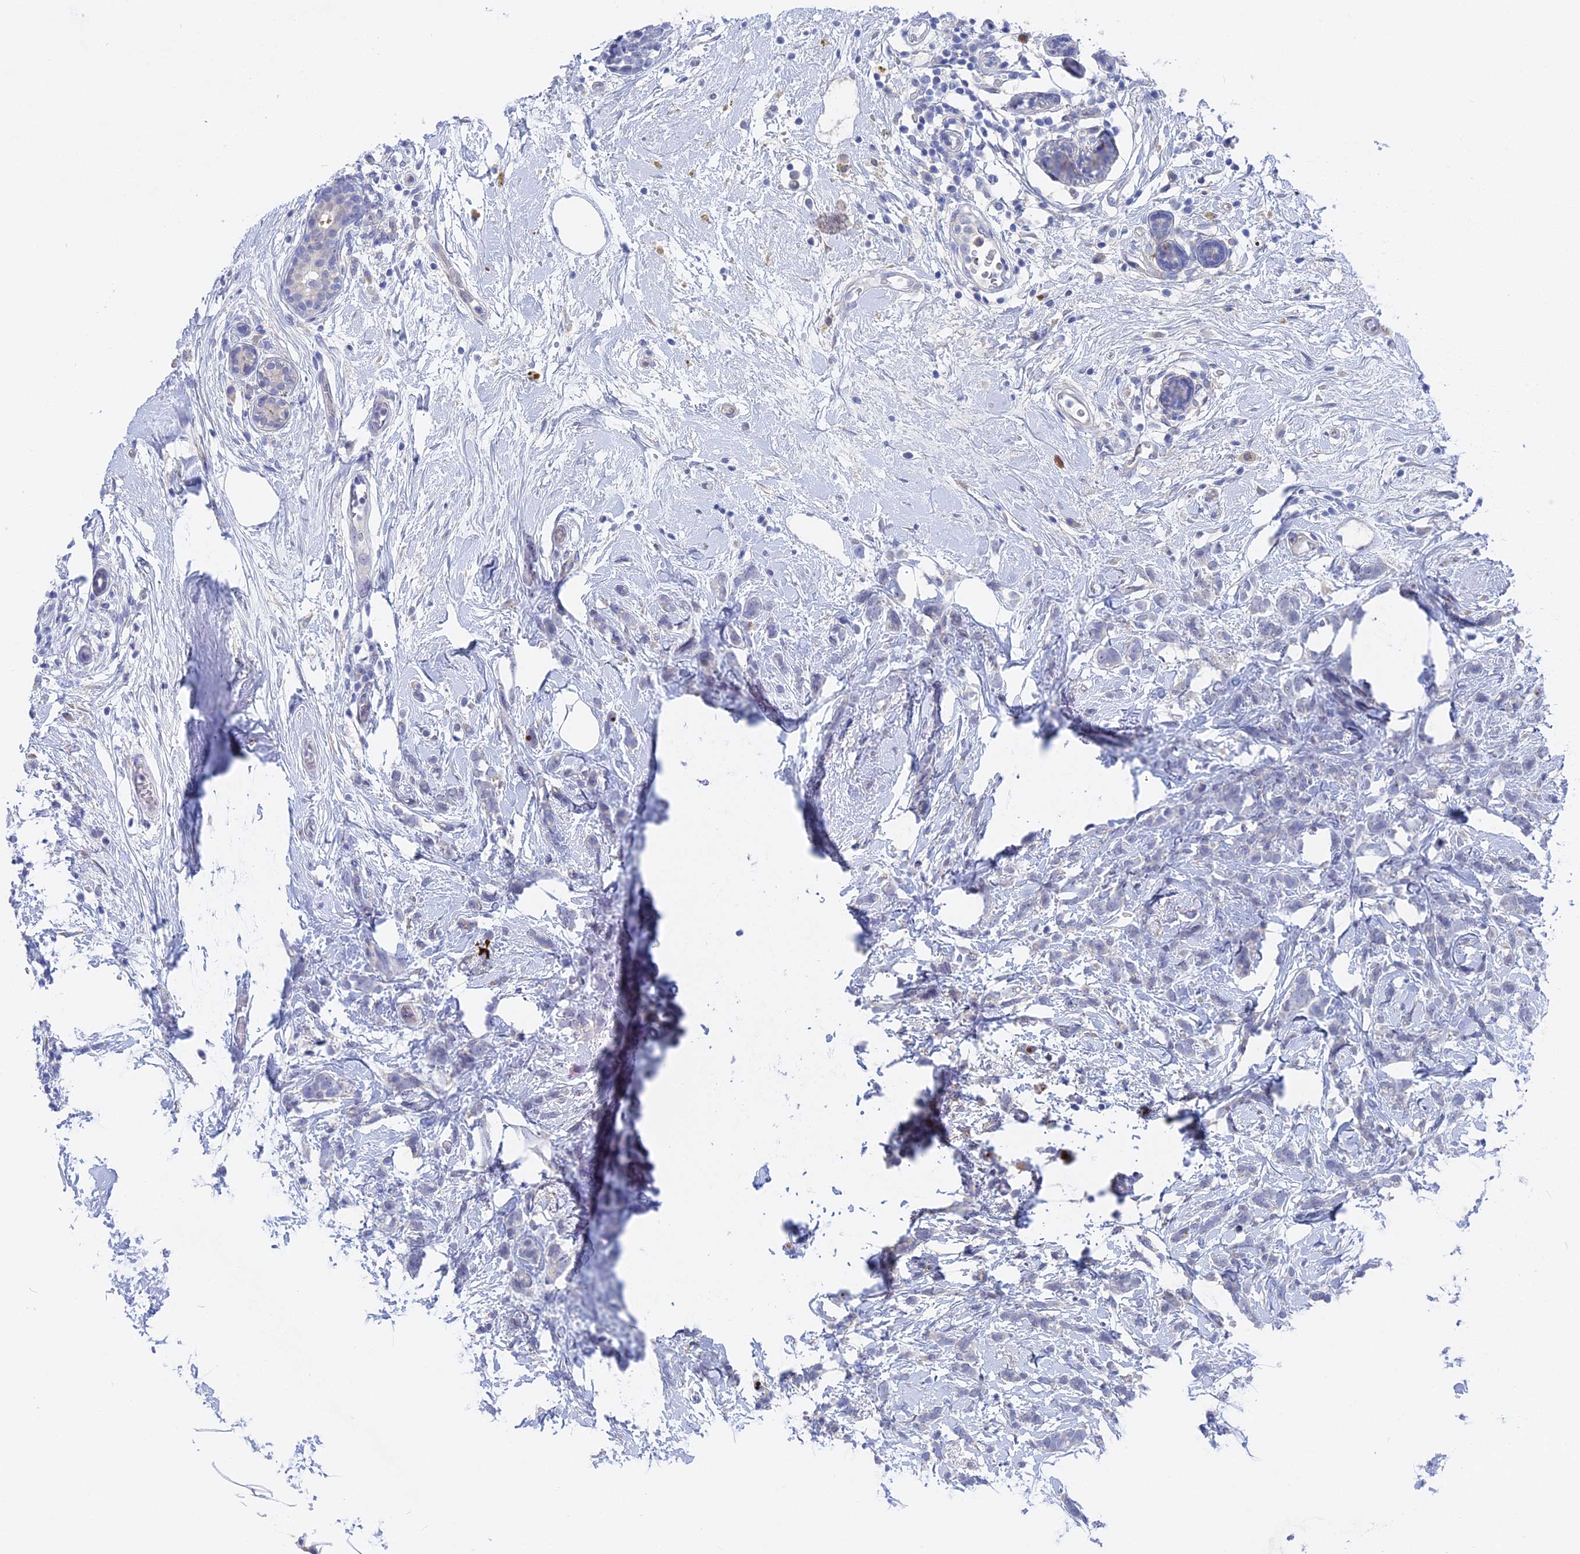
{"staining": {"intensity": "negative", "quantity": "none", "location": "none"}, "tissue": "breast cancer", "cell_type": "Tumor cells", "image_type": "cancer", "snomed": [{"axis": "morphology", "description": "Lobular carcinoma"}, {"axis": "topography", "description": "Breast"}], "caption": "An immunohistochemistry histopathology image of breast lobular carcinoma is shown. There is no staining in tumor cells of breast lobular carcinoma.", "gene": "DACT3", "patient": {"sex": "female", "age": 58}}